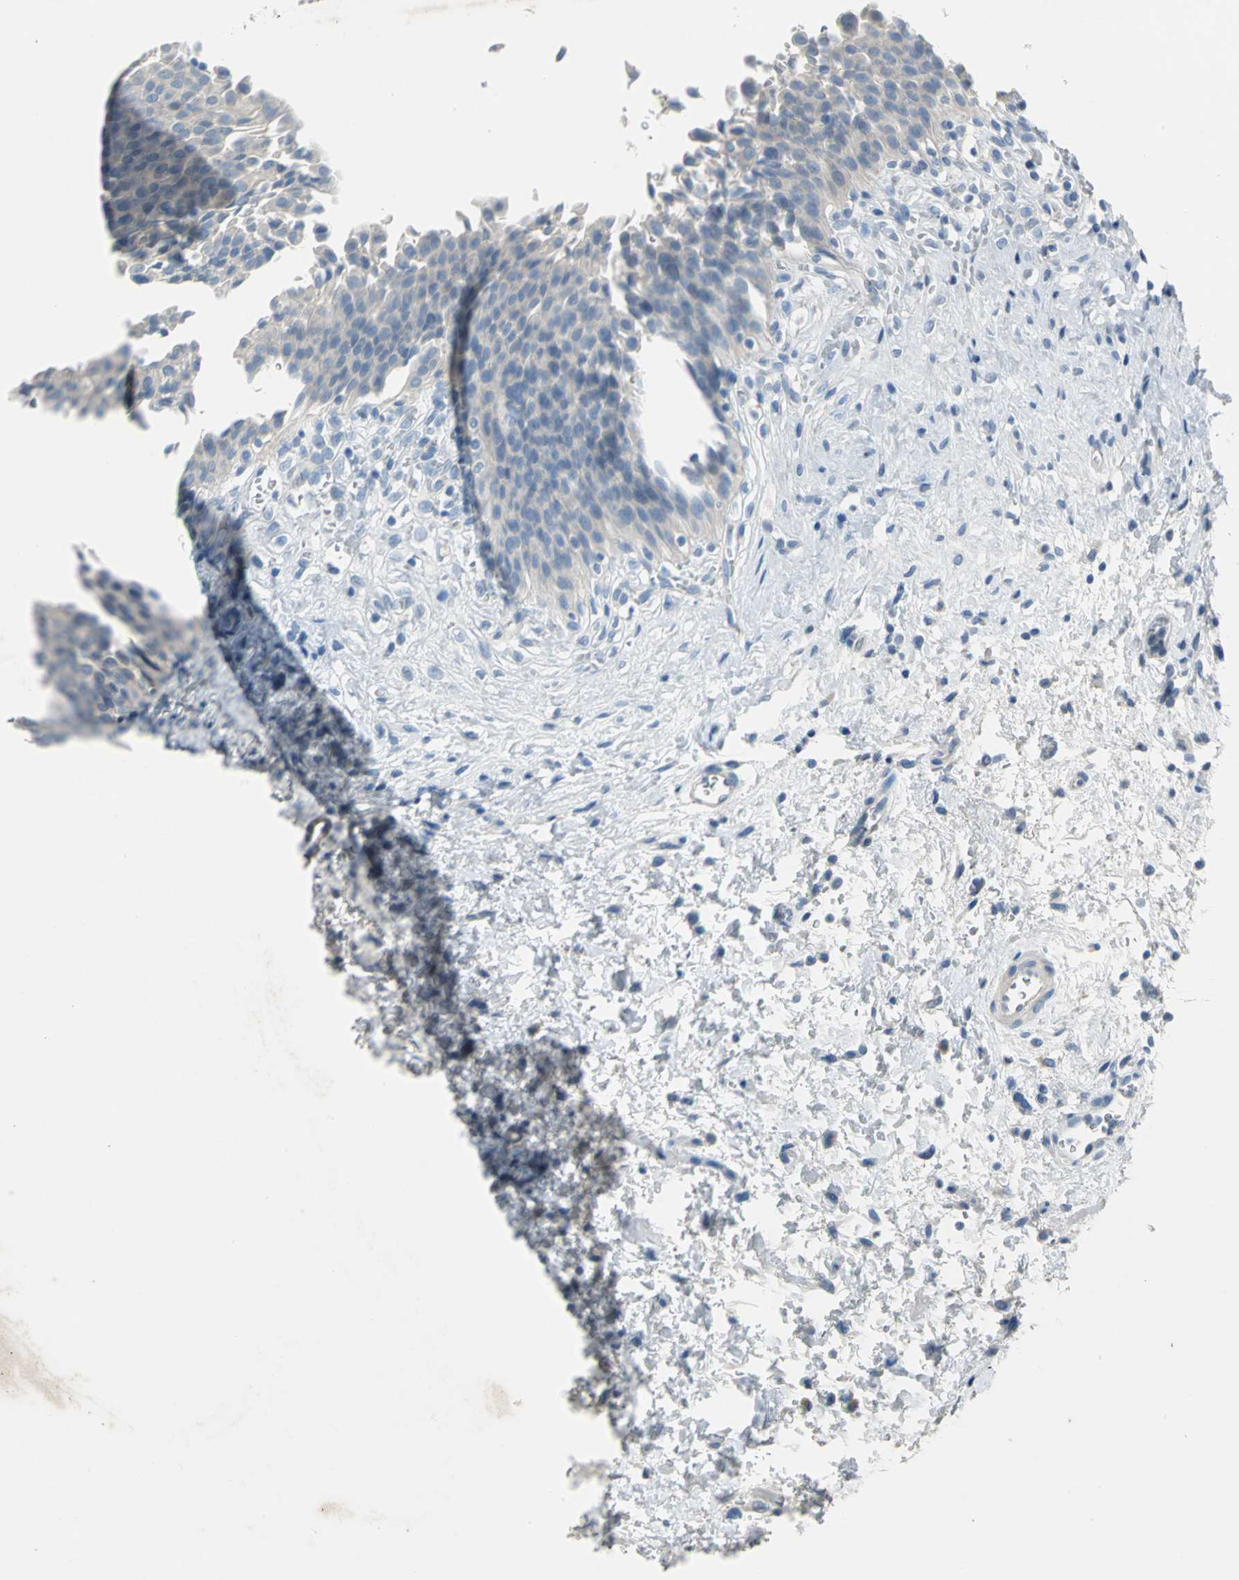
{"staining": {"intensity": "negative", "quantity": "none", "location": "none"}, "tissue": "urinary bladder", "cell_type": "Urothelial cells", "image_type": "normal", "snomed": [{"axis": "morphology", "description": "Normal tissue, NOS"}, {"axis": "morphology", "description": "Dysplasia, NOS"}, {"axis": "topography", "description": "Urinary bladder"}], "caption": "Urothelial cells show no significant positivity in unremarkable urinary bladder. (DAB (3,3'-diaminobenzidine) IHC, high magnification).", "gene": "PTGDS", "patient": {"sex": "male", "age": 35}}